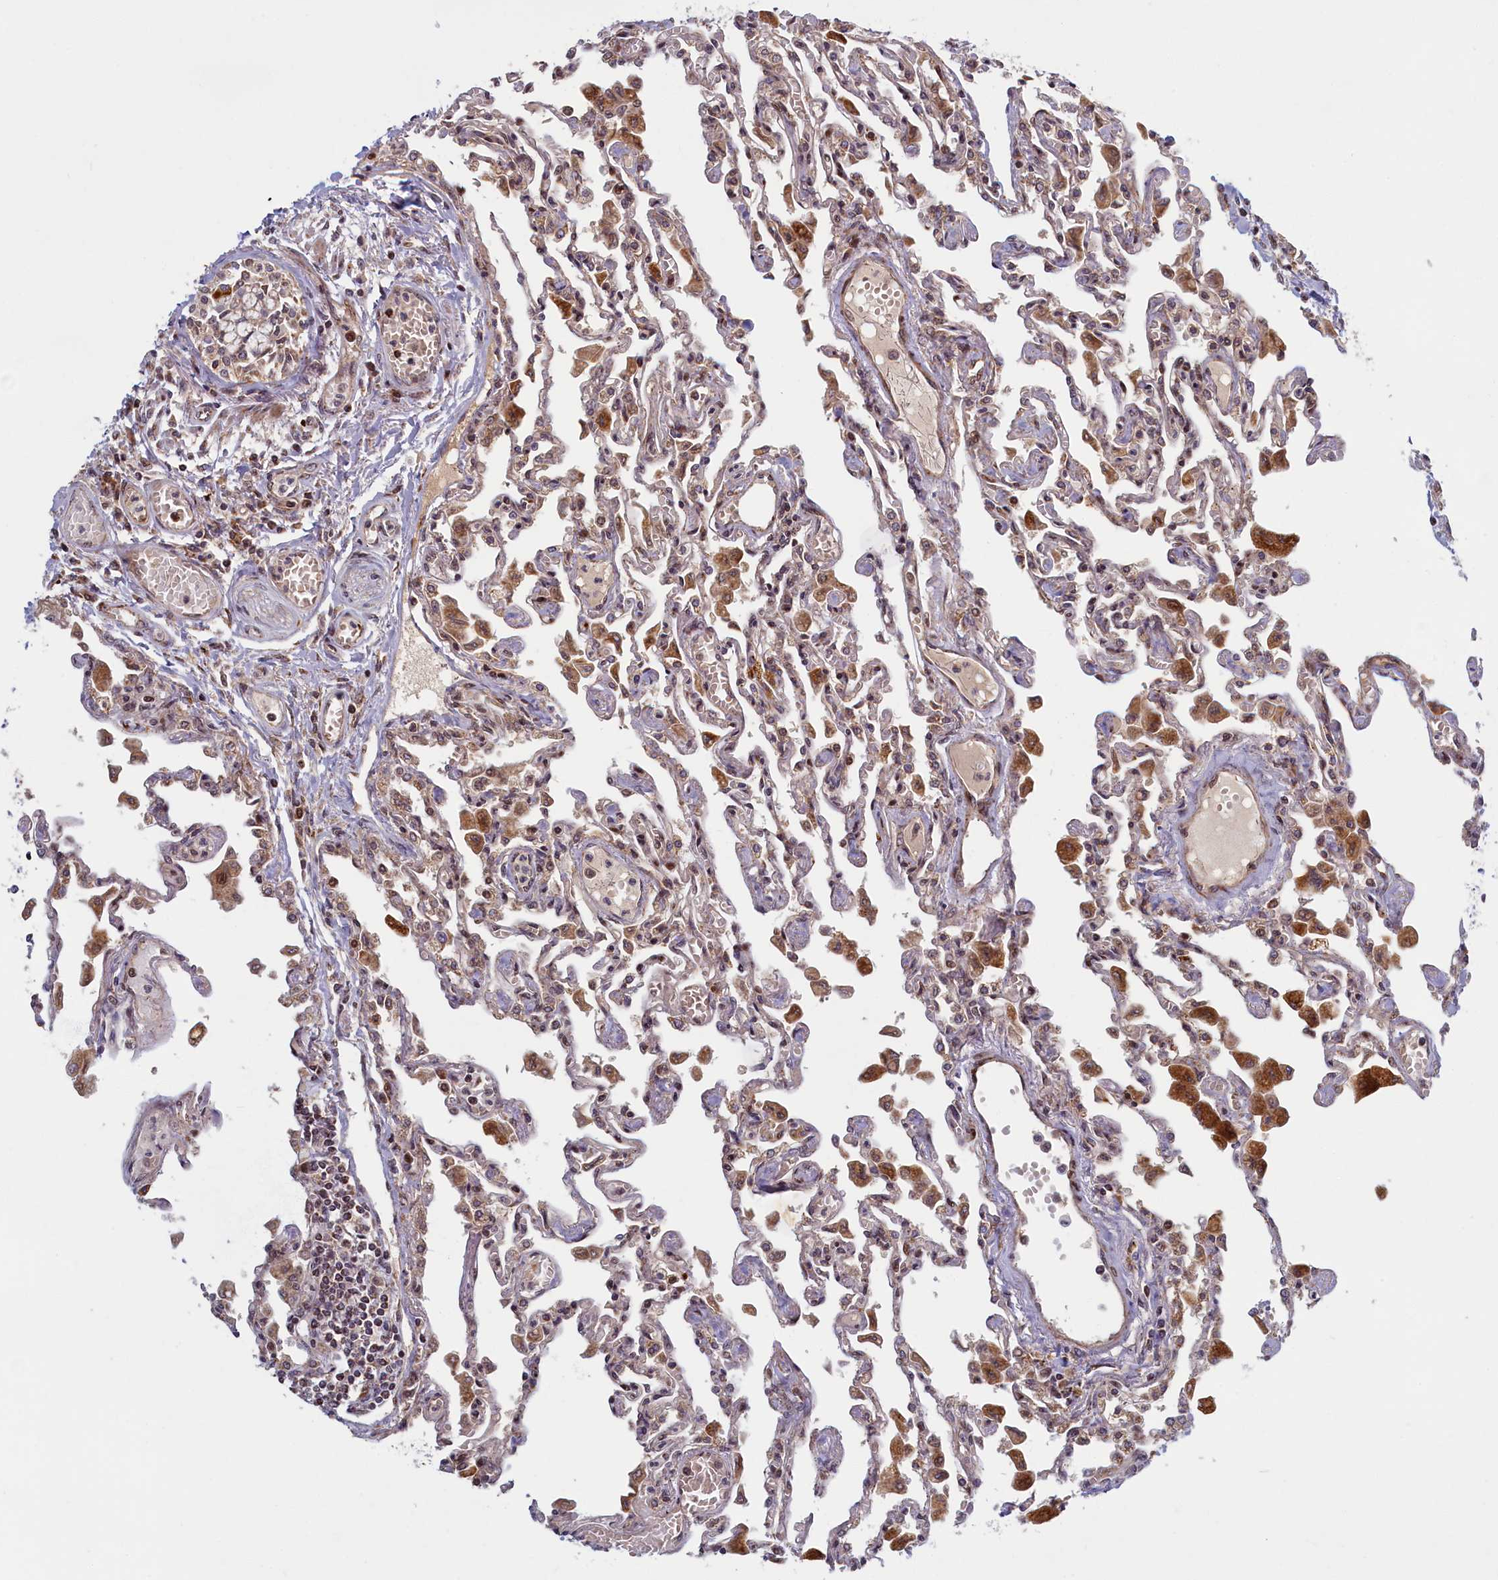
{"staining": {"intensity": "weak", "quantity": "<25%", "location": "cytoplasmic/membranous"}, "tissue": "lung", "cell_type": "Alveolar cells", "image_type": "normal", "snomed": [{"axis": "morphology", "description": "Normal tissue, NOS"}, {"axis": "topography", "description": "Bronchus"}, {"axis": "topography", "description": "Lung"}], "caption": "A high-resolution histopathology image shows immunohistochemistry staining of benign lung, which exhibits no significant staining in alveolar cells. The staining was performed using DAB to visualize the protein expression in brown, while the nuclei were stained in blue with hematoxylin (Magnification: 20x).", "gene": "PLA2G10", "patient": {"sex": "female", "age": 49}}